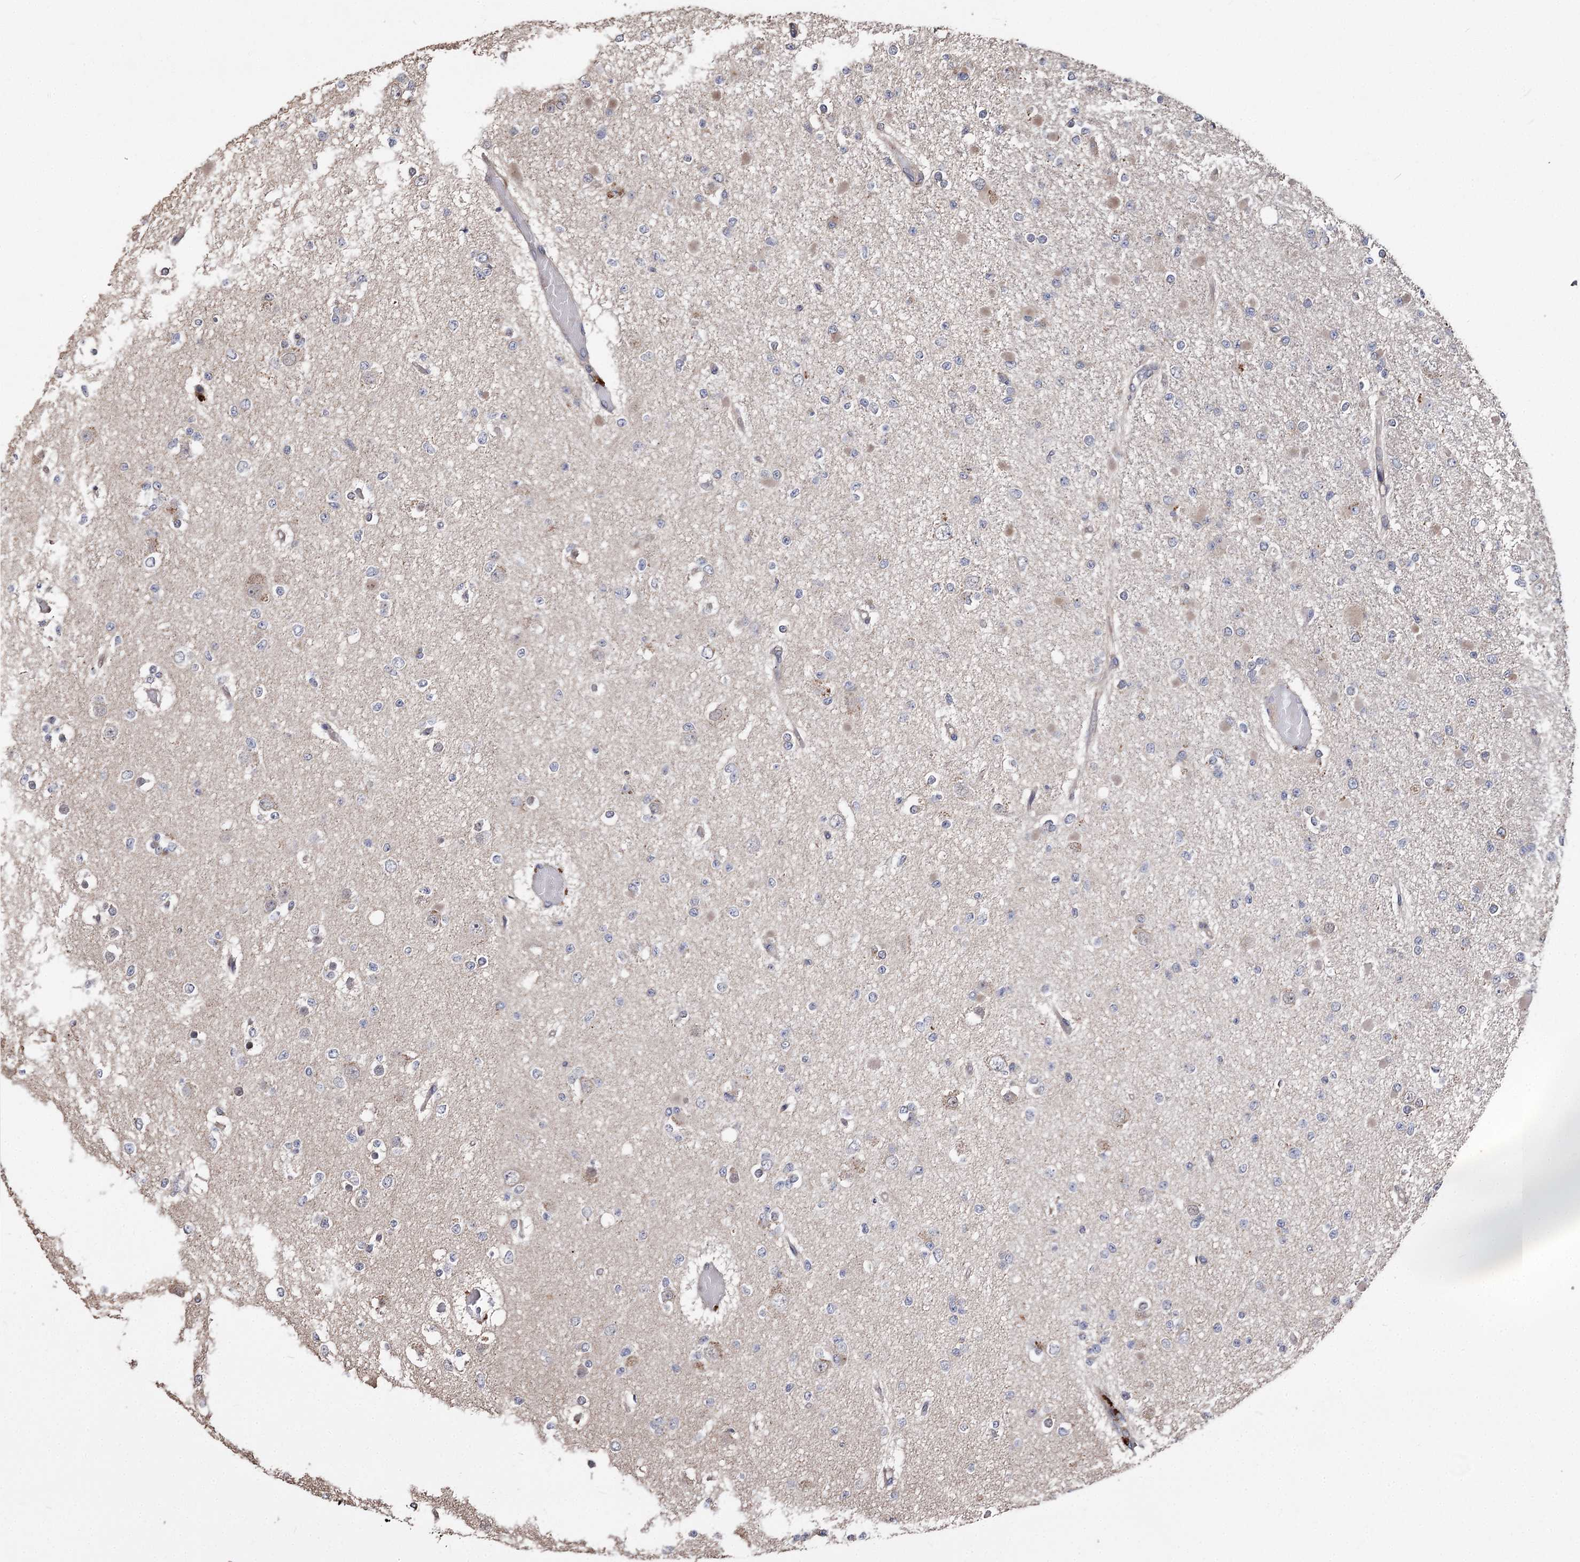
{"staining": {"intensity": "negative", "quantity": "none", "location": "none"}, "tissue": "glioma", "cell_type": "Tumor cells", "image_type": "cancer", "snomed": [{"axis": "morphology", "description": "Glioma, malignant, Low grade"}, {"axis": "topography", "description": "Brain"}], "caption": "Image shows no significant protein staining in tumor cells of malignant glioma (low-grade). The staining was performed using DAB (3,3'-diaminobenzidine) to visualize the protein expression in brown, while the nuclei were stained in blue with hematoxylin (Magnification: 20x).", "gene": "RASSF3", "patient": {"sex": "female", "age": 22}}